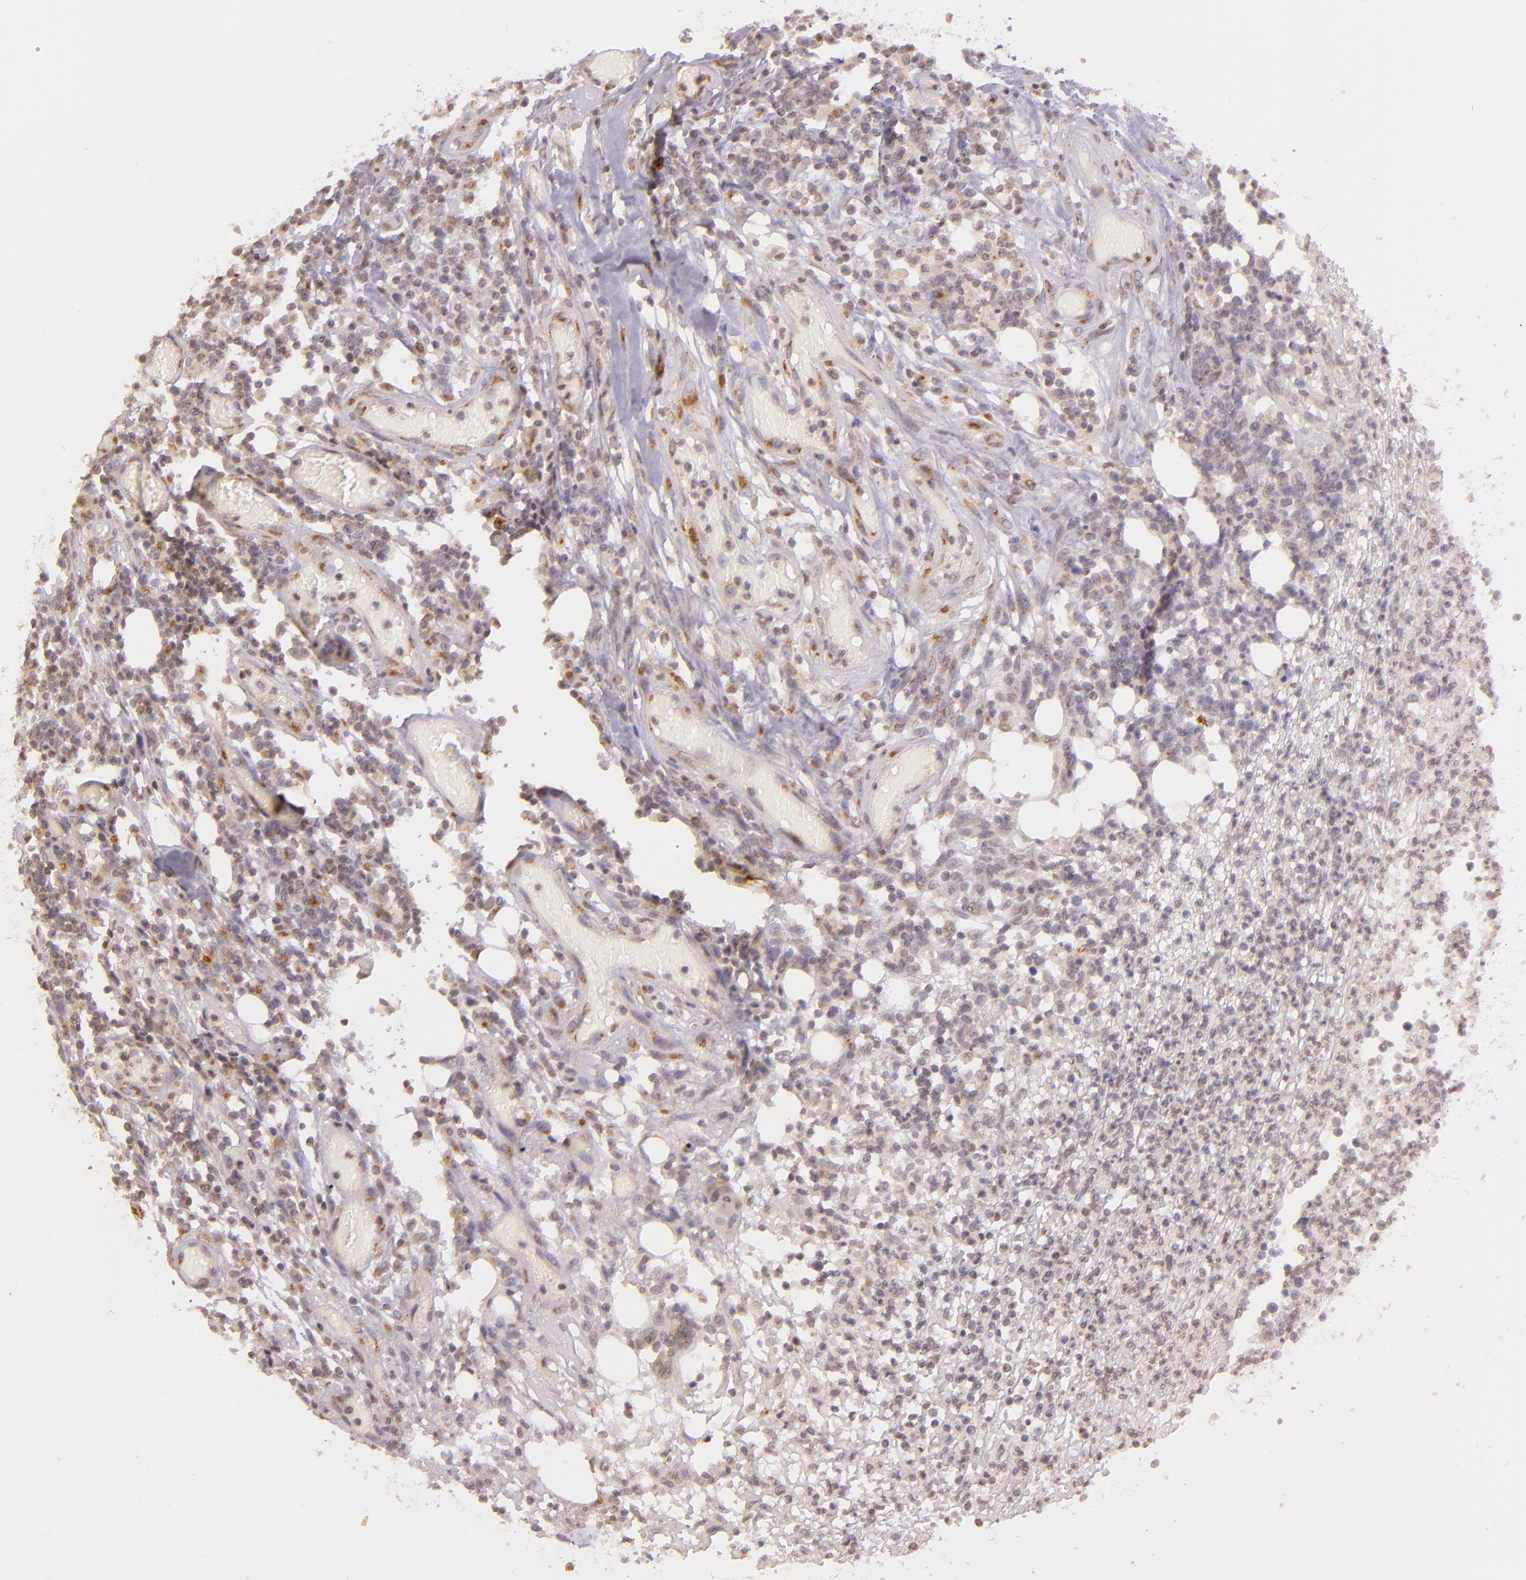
{"staining": {"intensity": "weak", "quantity": ">75%", "location": "cytoplasmic/membranous"}, "tissue": "lymphoma", "cell_type": "Tumor cells", "image_type": "cancer", "snomed": [{"axis": "morphology", "description": "Malignant lymphoma, non-Hodgkin's type, High grade"}, {"axis": "topography", "description": "Colon"}], "caption": "Brown immunohistochemical staining in human lymphoma exhibits weak cytoplasmic/membranous staining in approximately >75% of tumor cells. Nuclei are stained in blue.", "gene": "LGMN", "patient": {"sex": "male", "age": 82}}